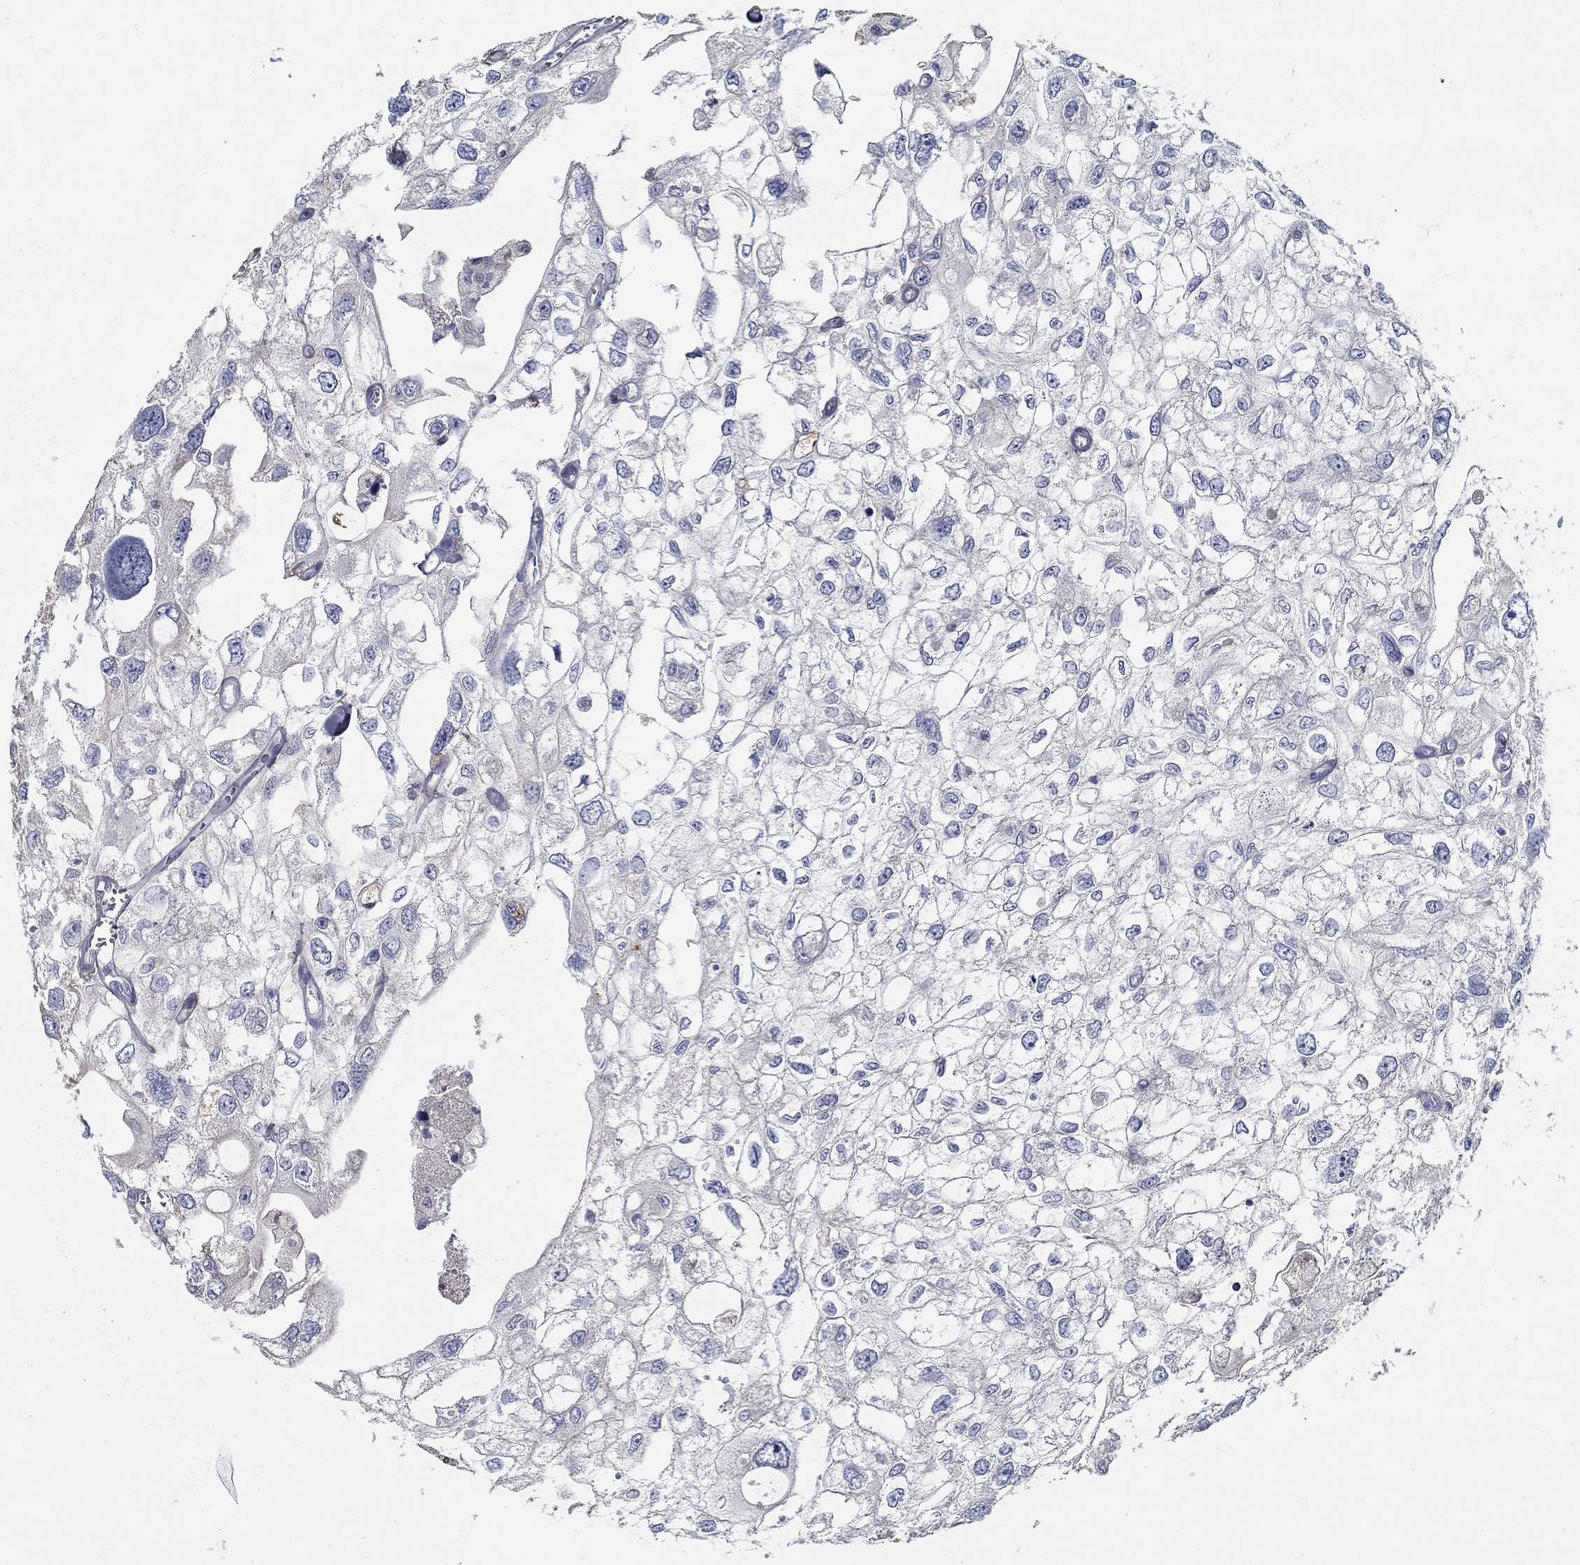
{"staining": {"intensity": "negative", "quantity": "none", "location": "none"}, "tissue": "urothelial cancer", "cell_type": "Tumor cells", "image_type": "cancer", "snomed": [{"axis": "morphology", "description": "Urothelial carcinoma, High grade"}, {"axis": "topography", "description": "Urinary bladder"}], "caption": "Immunohistochemistry photomicrograph of neoplastic tissue: urothelial cancer stained with DAB demonstrates no significant protein staining in tumor cells.", "gene": "TGFBI", "patient": {"sex": "male", "age": 59}}